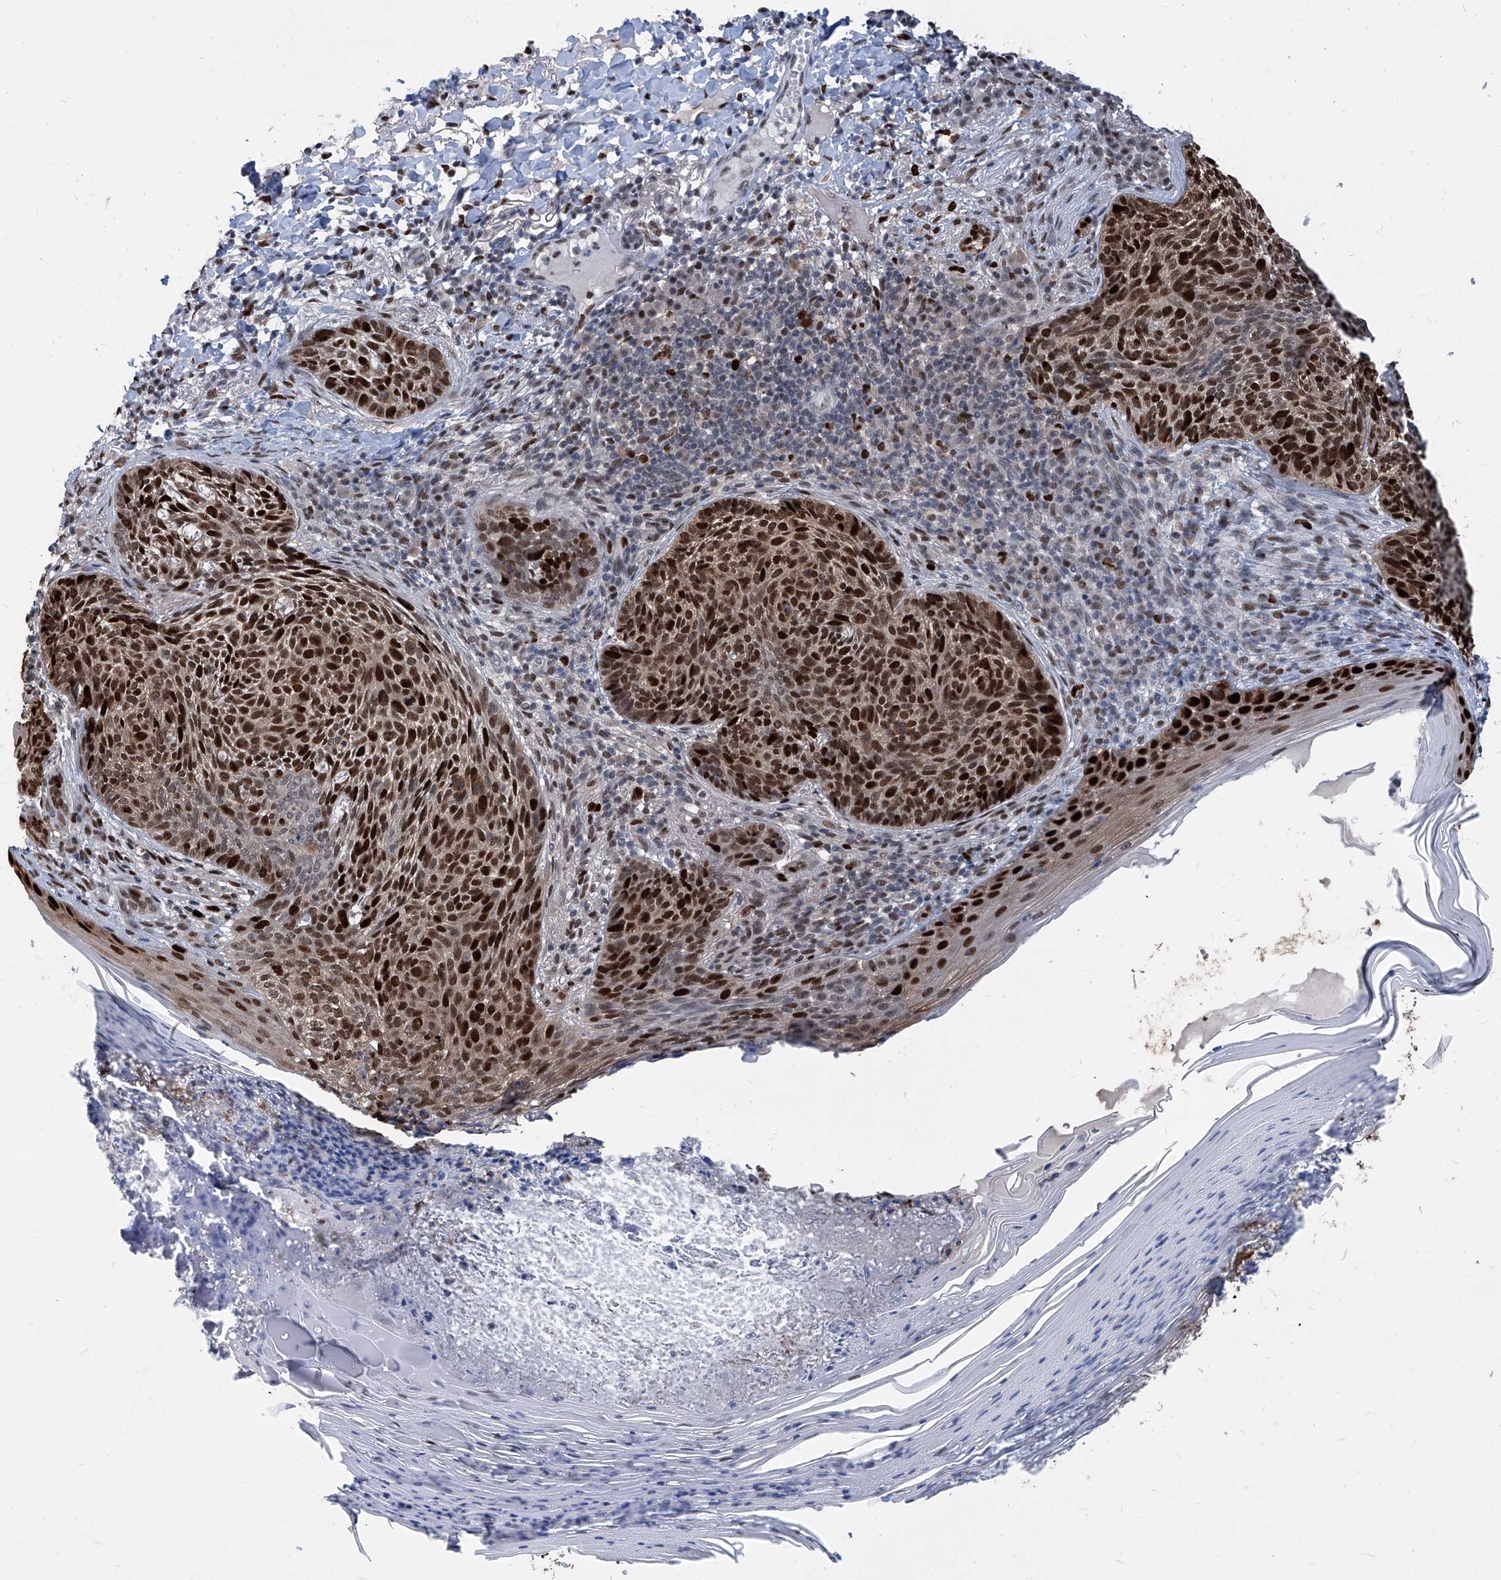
{"staining": {"intensity": "strong", "quantity": ">75%", "location": "cytoplasmic/membranous,nuclear"}, "tissue": "skin cancer", "cell_type": "Tumor cells", "image_type": "cancer", "snomed": [{"axis": "morphology", "description": "Basal cell carcinoma"}, {"axis": "topography", "description": "Skin"}], "caption": "IHC (DAB) staining of skin cancer (basal cell carcinoma) reveals strong cytoplasmic/membranous and nuclear protein positivity in about >75% of tumor cells.", "gene": "PCNA", "patient": {"sex": "male", "age": 85}}